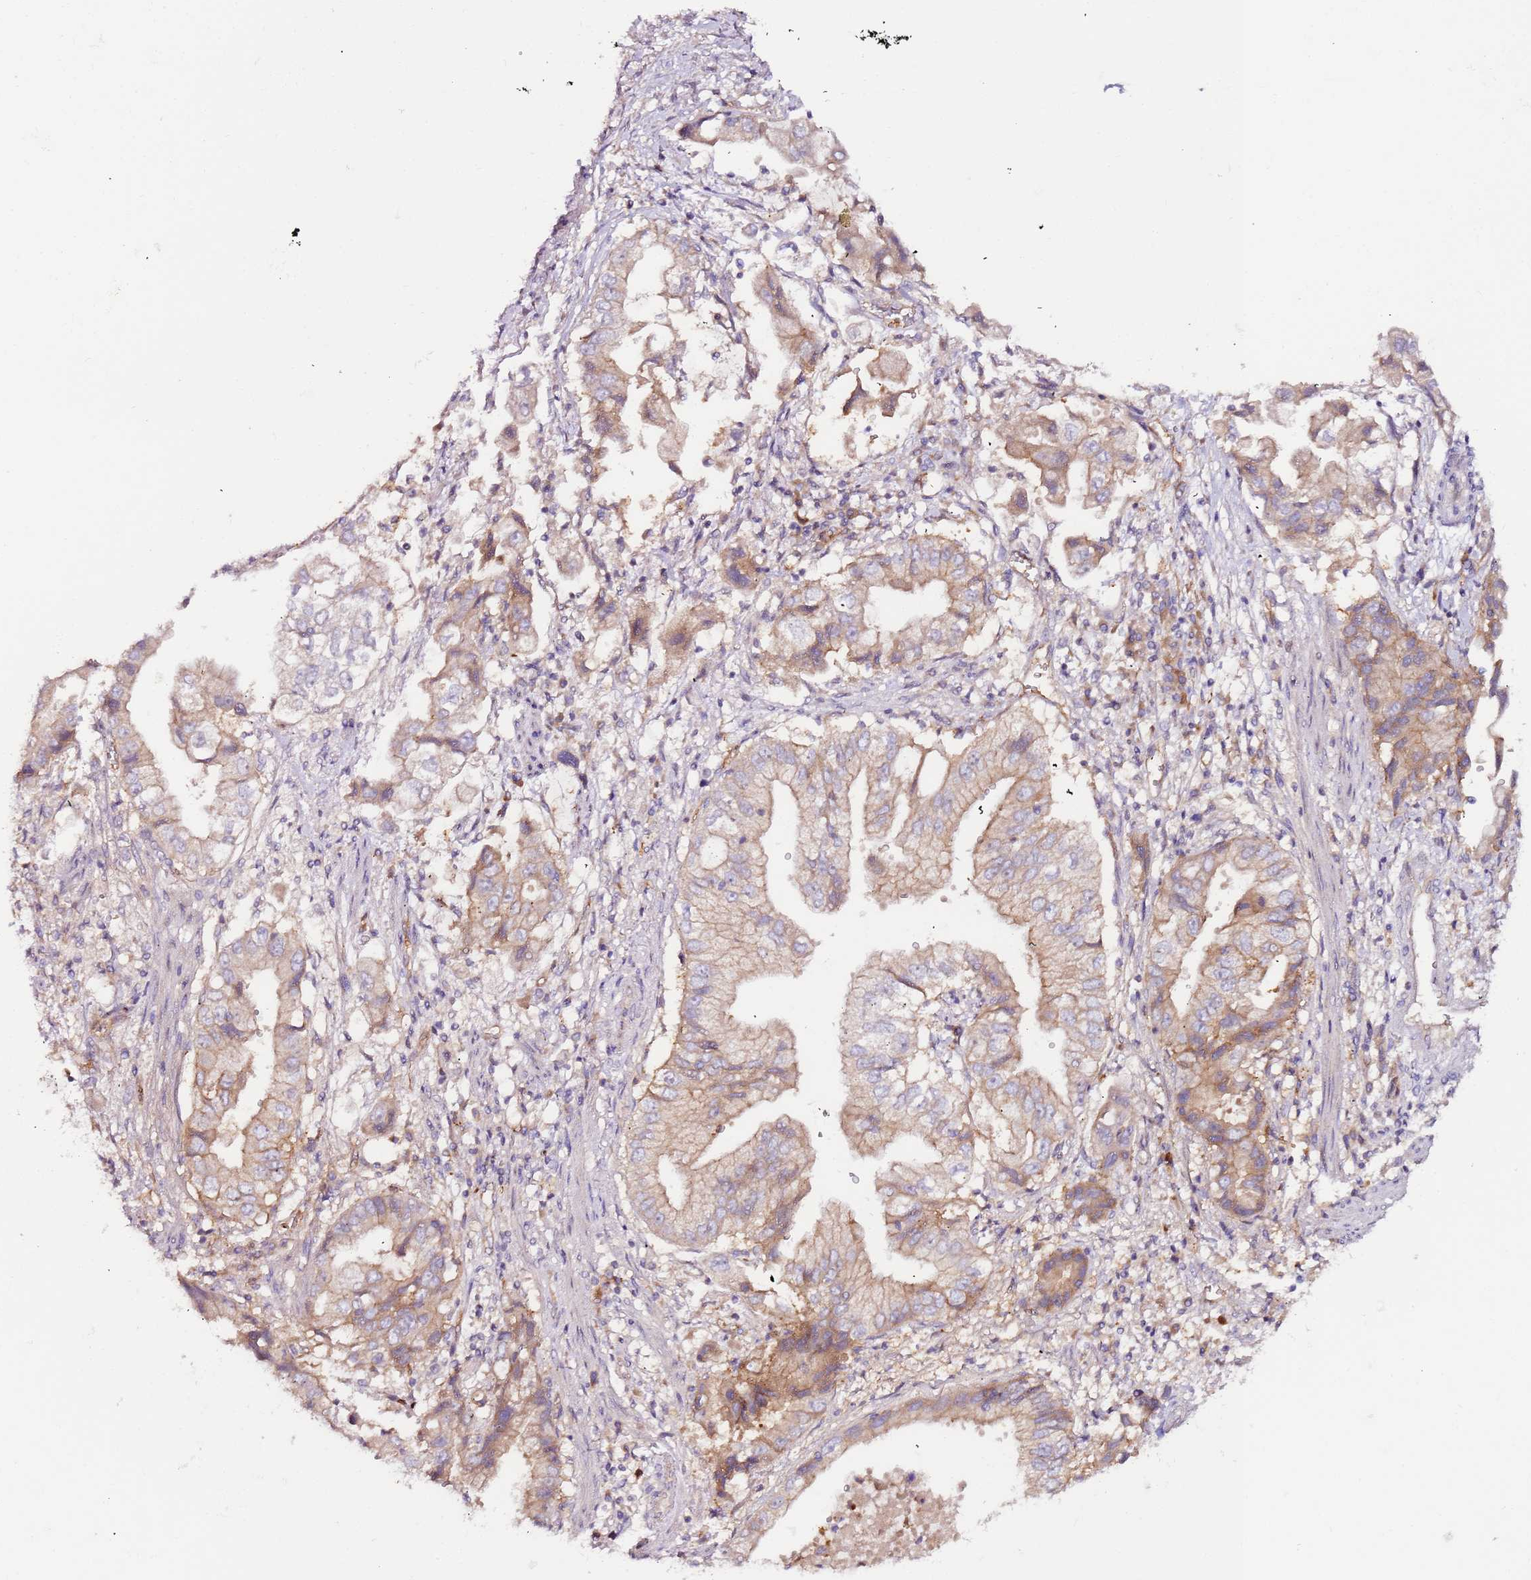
{"staining": {"intensity": "moderate", "quantity": ">75%", "location": "cytoplasmic/membranous"}, "tissue": "stomach cancer", "cell_type": "Tumor cells", "image_type": "cancer", "snomed": [{"axis": "morphology", "description": "Adenocarcinoma, NOS"}, {"axis": "topography", "description": "Stomach"}], "caption": "A brown stain shows moderate cytoplasmic/membranous expression of a protein in stomach cancer (adenocarcinoma) tumor cells. The protein is stained brown, and the nuclei are stained in blue (DAB (3,3'-diaminobenzidine) IHC with brightfield microscopy, high magnification).", "gene": "FLVCR1", "patient": {"sex": "male", "age": 62}}